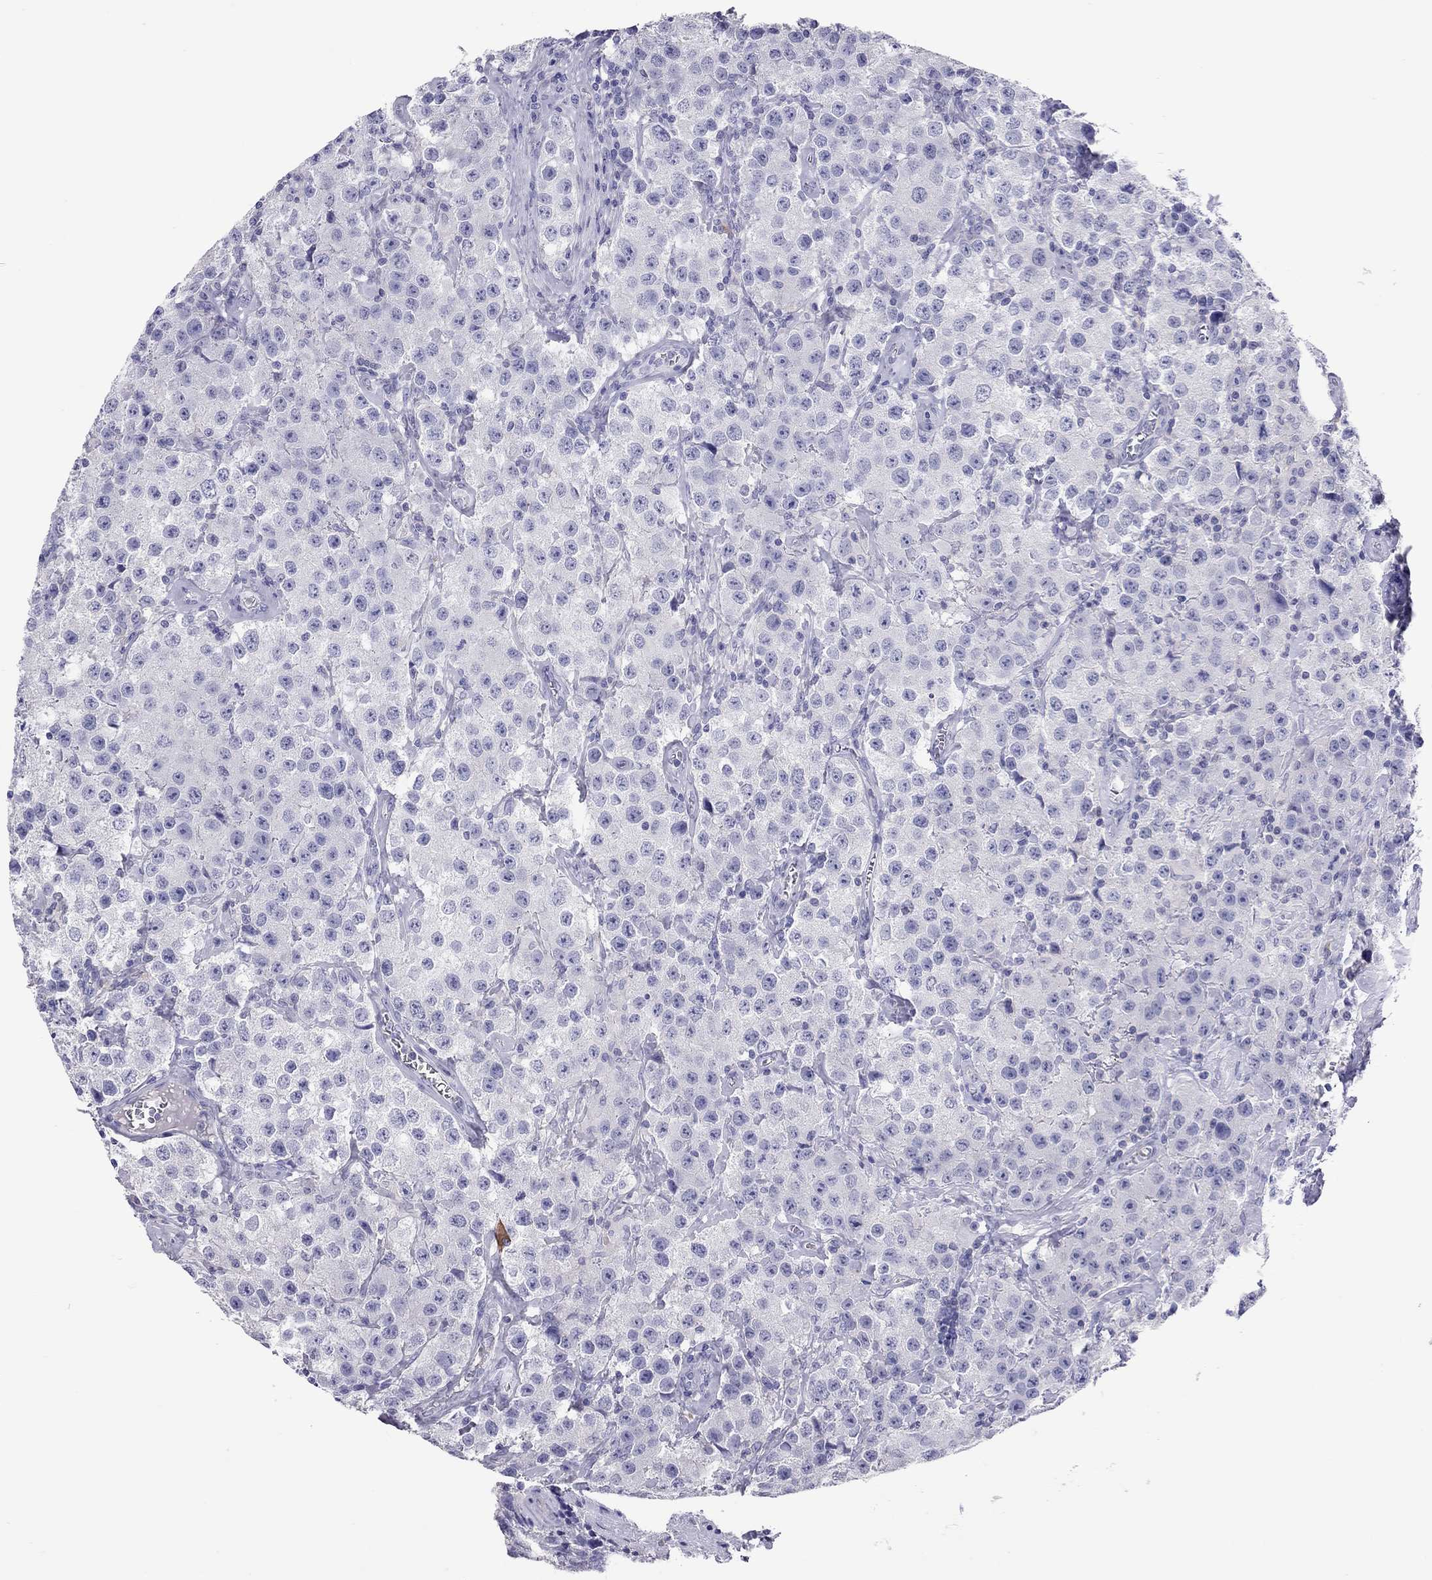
{"staining": {"intensity": "negative", "quantity": "none", "location": "none"}, "tissue": "testis cancer", "cell_type": "Tumor cells", "image_type": "cancer", "snomed": [{"axis": "morphology", "description": "Seminoma, NOS"}, {"axis": "topography", "description": "Testis"}], "caption": "The histopathology image demonstrates no staining of tumor cells in testis seminoma.", "gene": "CALHM1", "patient": {"sex": "male", "age": 52}}